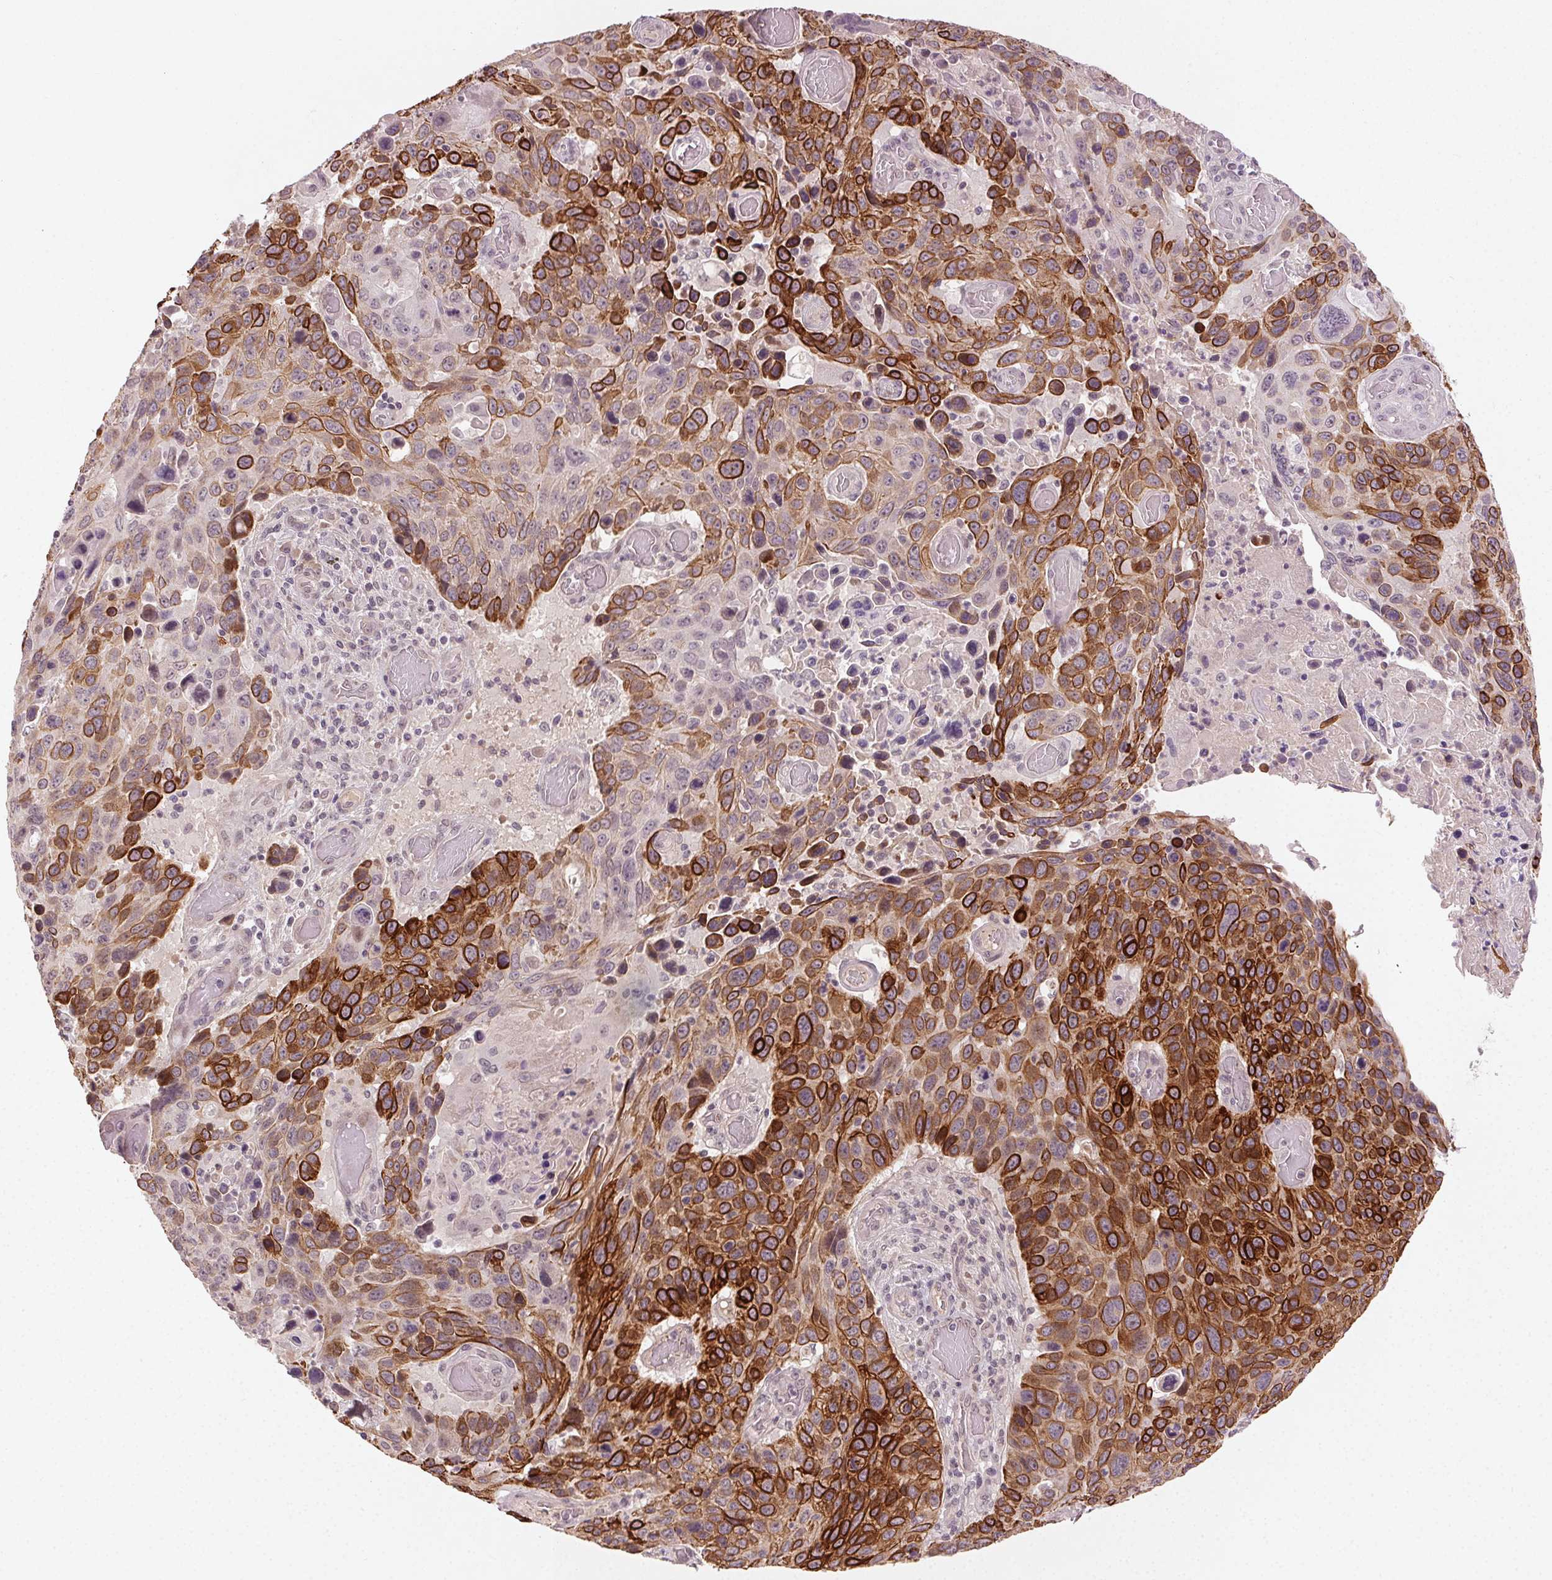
{"staining": {"intensity": "strong", "quantity": "25%-75%", "location": "cytoplasmic/membranous"}, "tissue": "lung cancer", "cell_type": "Tumor cells", "image_type": "cancer", "snomed": [{"axis": "morphology", "description": "Squamous cell carcinoma, NOS"}, {"axis": "topography", "description": "Lung"}], "caption": "Human lung cancer (squamous cell carcinoma) stained with a protein marker displays strong staining in tumor cells.", "gene": "TUB", "patient": {"sex": "male", "age": 68}}